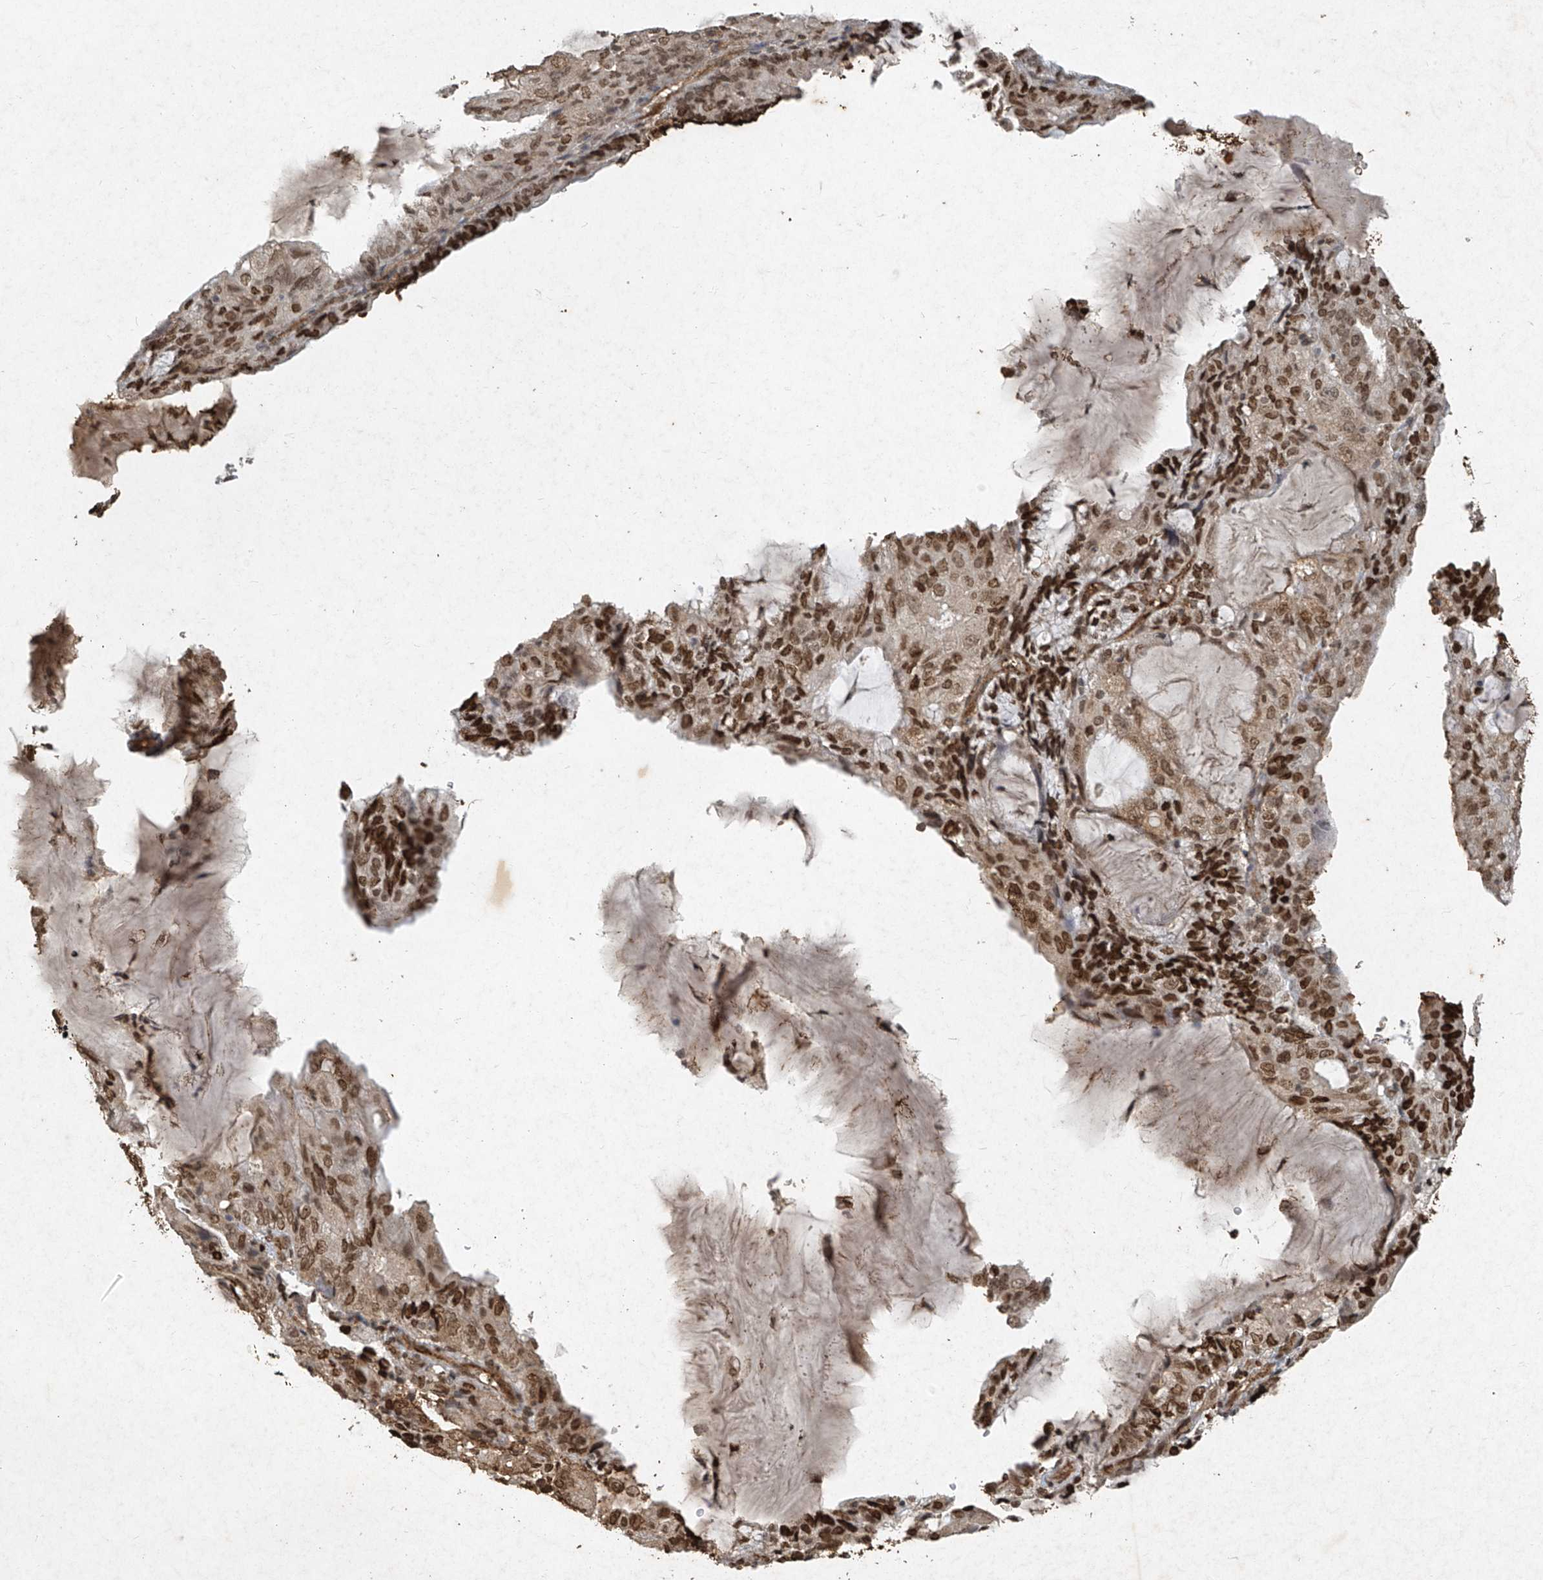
{"staining": {"intensity": "moderate", "quantity": ">75%", "location": "cytoplasmic/membranous,nuclear"}, "tissue": "endometrial cancer", "cell_type": "Tumor cells", "image_type": "cancer", "snomed": [{"axis": "morphology", "description": "Adenocarcinoma, NOS"}, {"axis": "topography", "description": "Endometrium"}], "caption": "This micrograph demonstrates immunohistochemistry staining of human endometrial cancer (adenocarcinoma), with medium moderate cytoplasmic/membranous and nuclear expression in approximately >75% of tumor cells.", "gene": "ATRIP", "patient": {"sex": "female", "age": 81}}